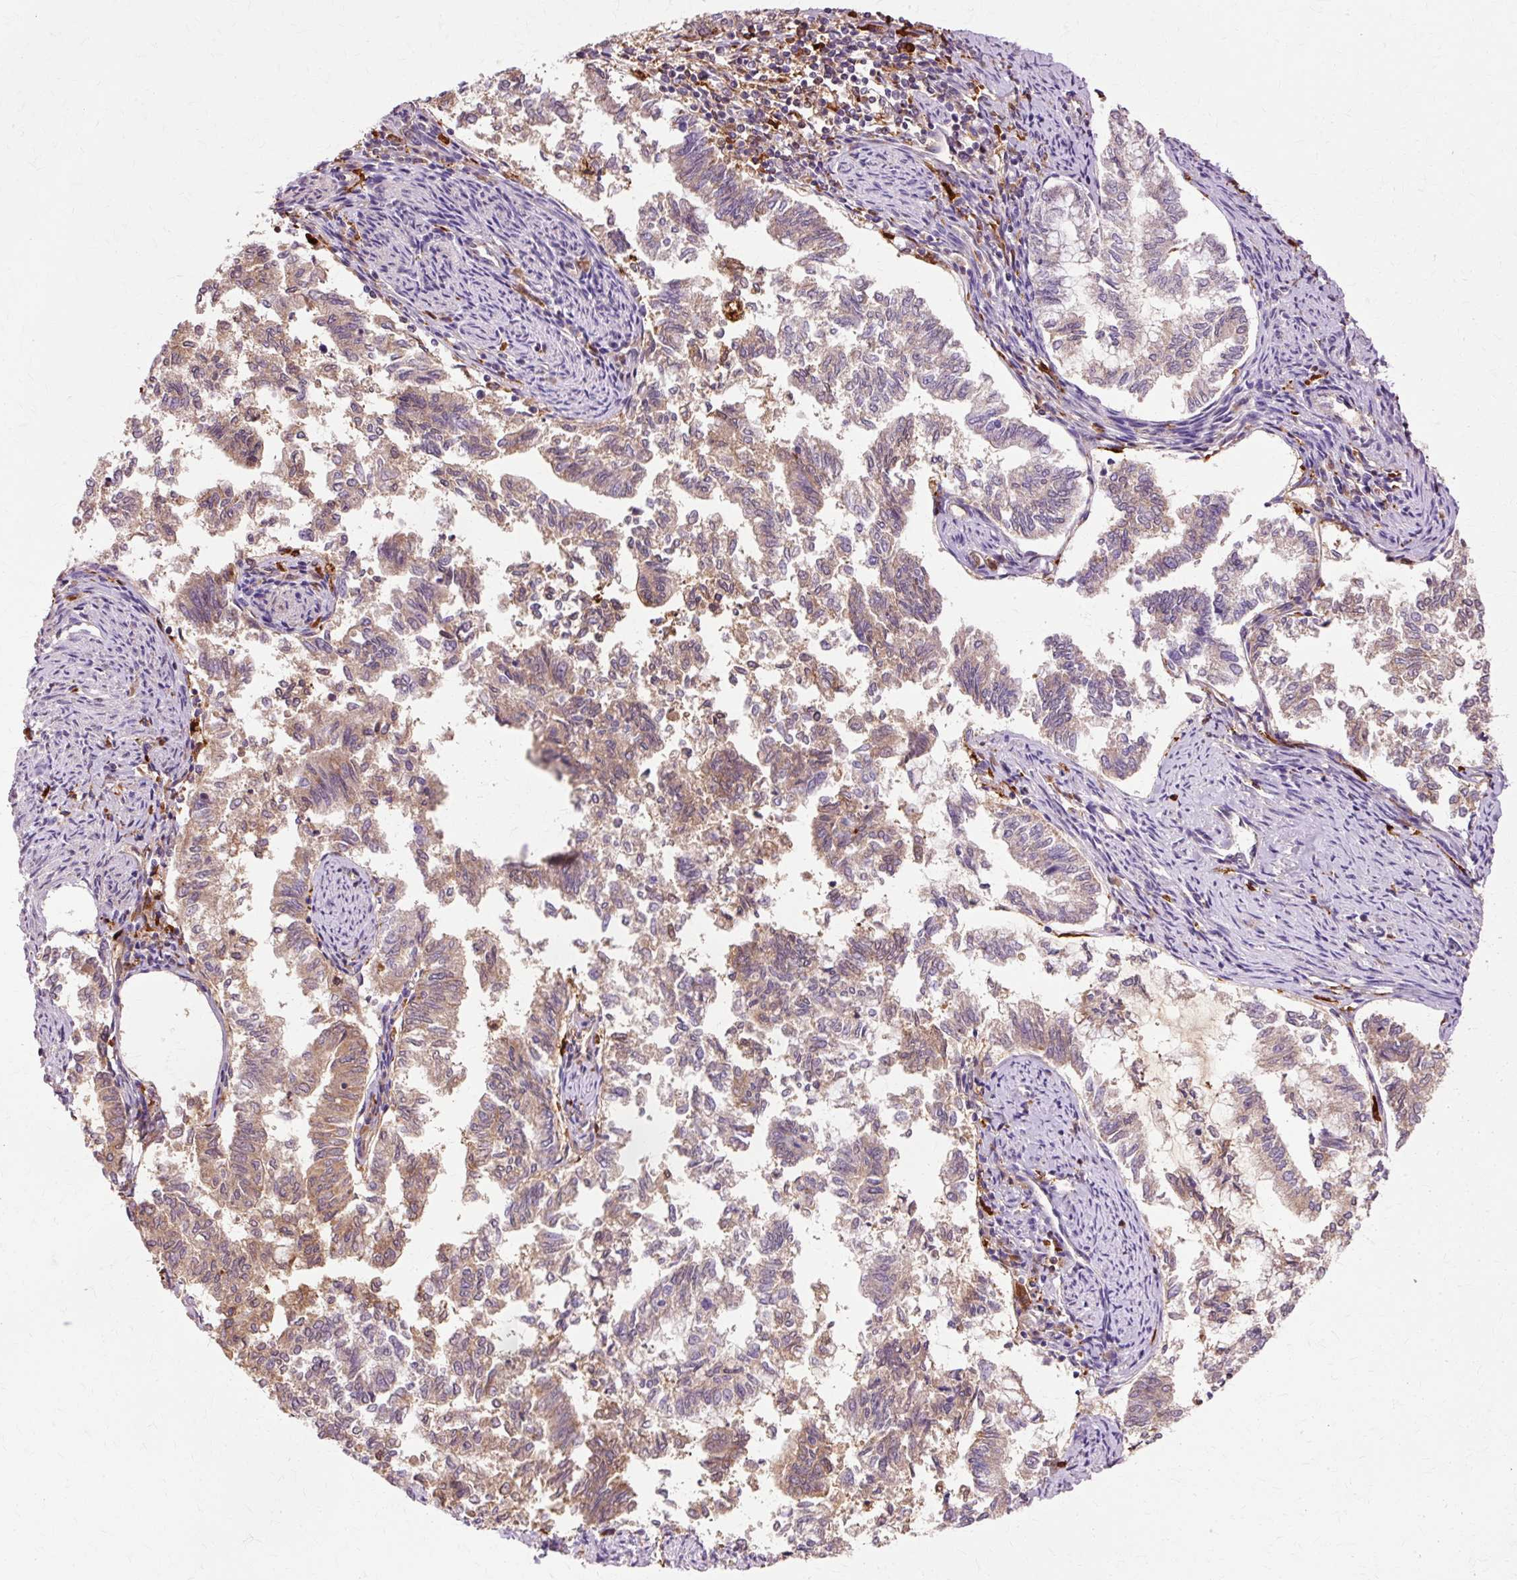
{"staining": {"intensity": "moderate", "quantity": "25%-75%", "location": "cytoplasmic/membranous"}, "tissue": "endometrial cancer", "cell_type": "Tumor cells", "image_type": "cancer", "snomed": [{"axis": "morphology", "description": "Adenocarcinoma, NOS"}, {"axis": "topography", "description": "Endometrium"}], "caption": "Moderate cytoplasmic/membranous positivity is seen in about 25%-75% of tumor cells in adenocarcinoma (endometrial). The staining was performed using DAB, with brown indicating positive protein expression. Nuclei are stained blue with hematoxylin.", "gene": "GPX1", "patient": {"sex": "female", "age": 79}}